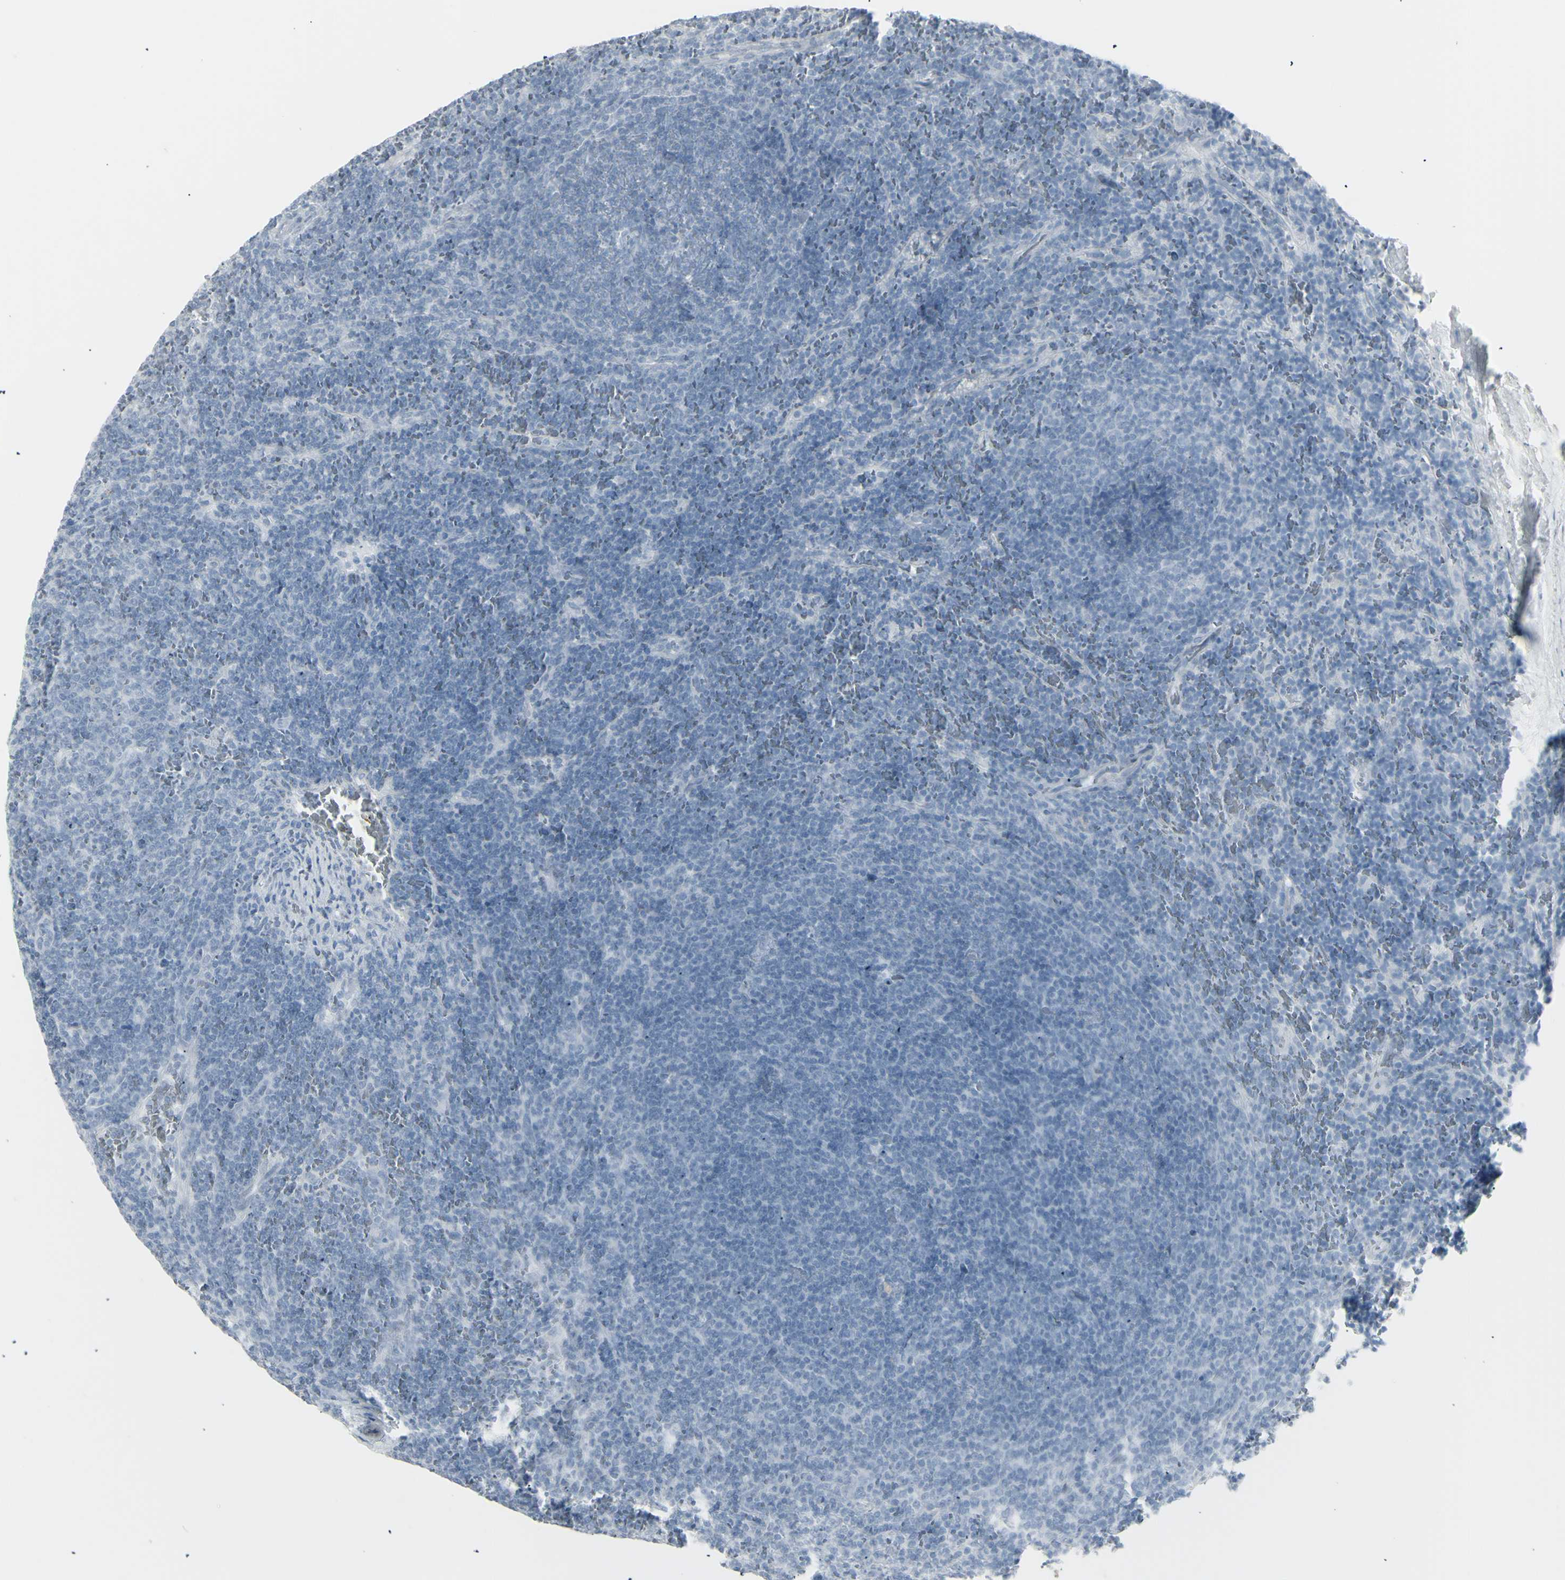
{"staining": {"intensity": "negative", "quantity": "none", "location": "none"}, "tissue": "lymphoma", "cell_type": "Tumor cells", "image_type": "cancer", "snomed": [{"axis": "morphology", "description": "Malignant lymphoma, non-Hodgkin's type, Low grade"}, {"axis": "topography", "description": "Spleen"}], "caption": "Low-grade malignant lymphoma, non-Hodgkin's type stained for a protein using immunohistochemistry (IHC) demonstrates no expression tumor cells.", "gene": "YBX2", "patient": {"sex": "female", "age": 50}}